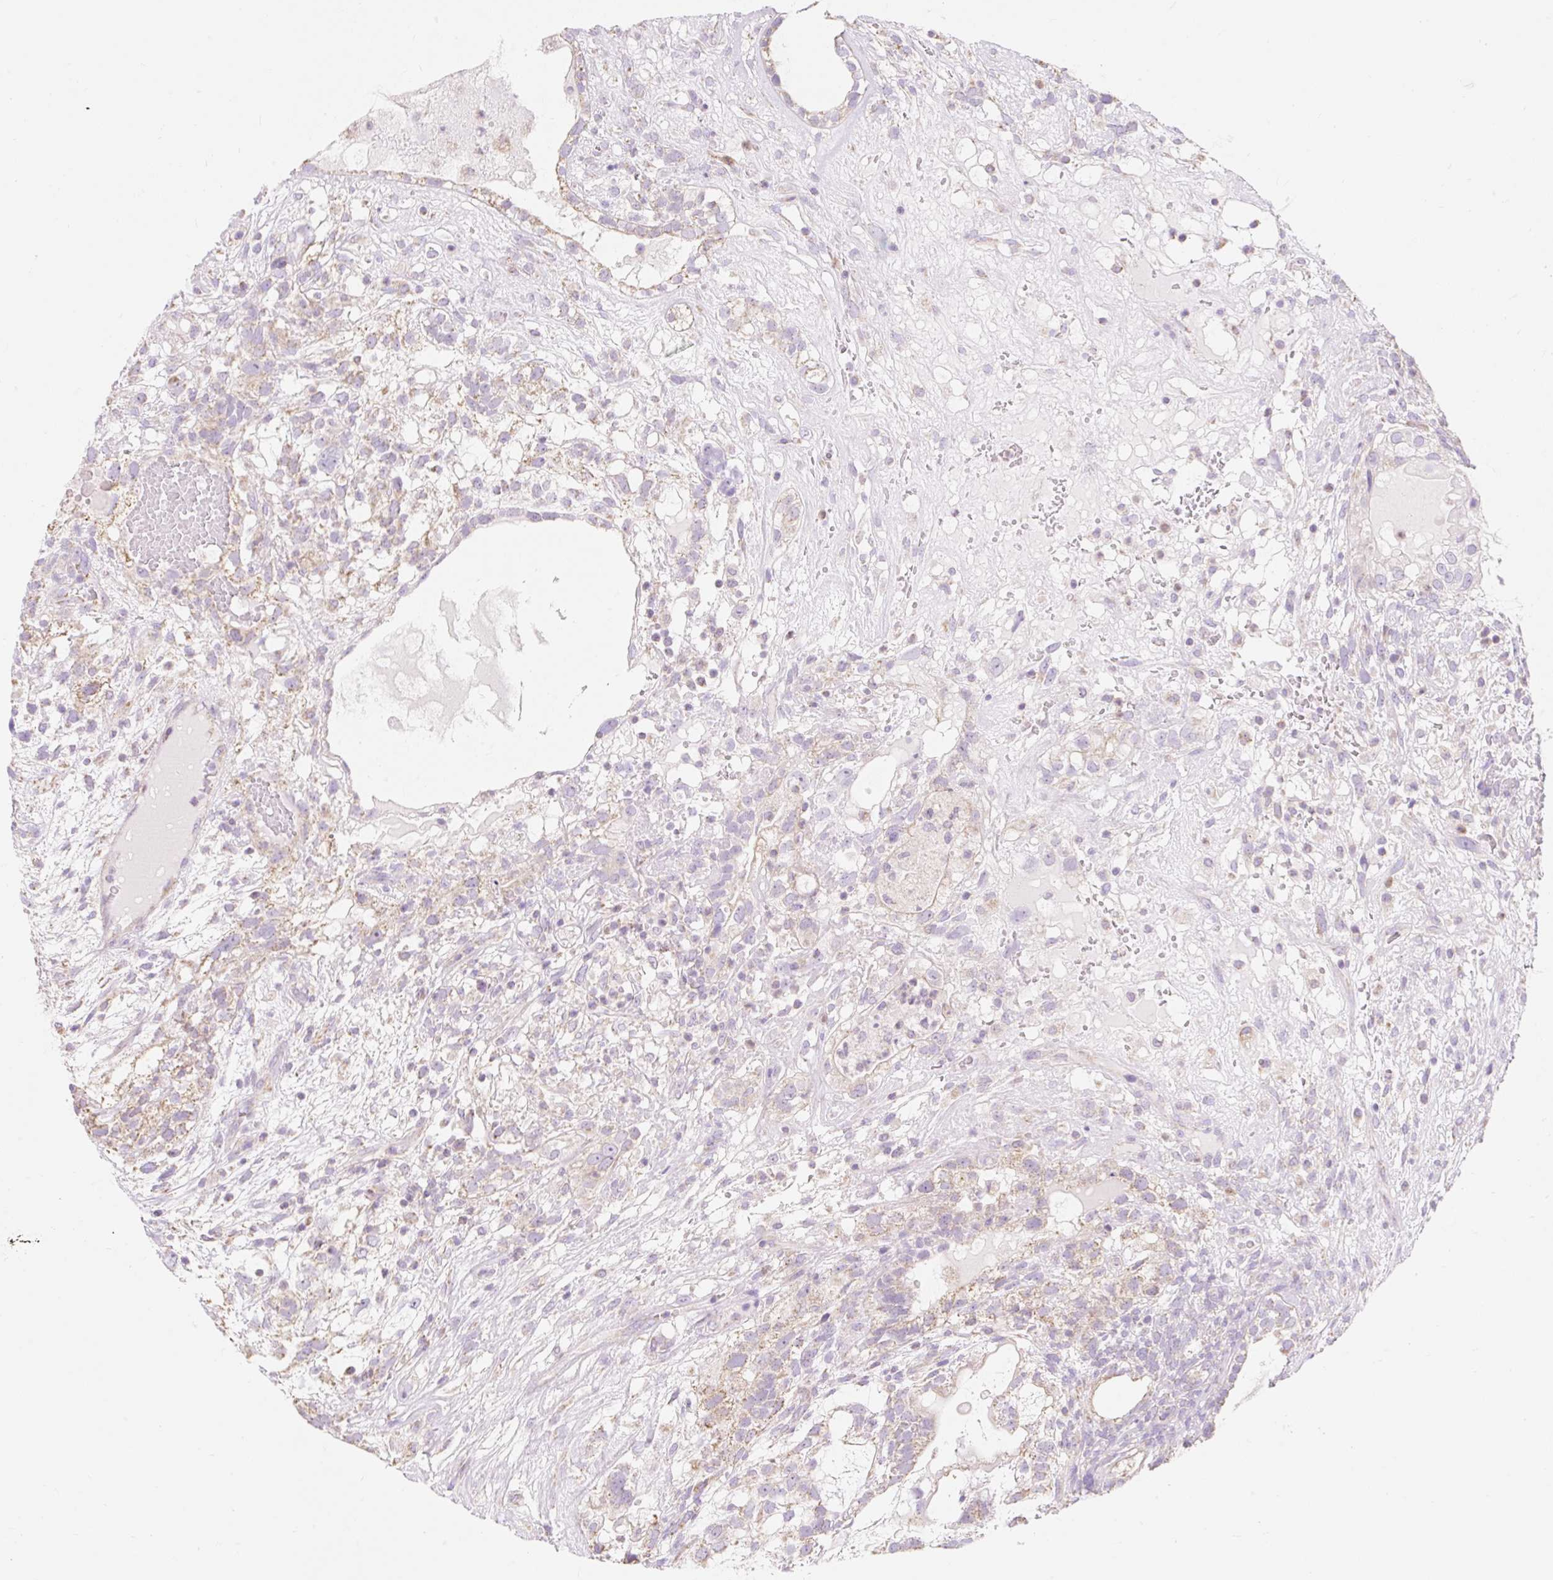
{"staining": {"intensity": "weak", "quantity": "25%-75%", "location": "cytoplasmic/membranous"}, "tissue": "testis cancer", "cell_type": "Tumor cells", "image_type": "cancer", "snomed": [{"axis": "morphology", "description": "Seminoma, NOS"}, {"axis": "morphology", "description": "Carcinoma, Embryonal, NOS"}, {"axis": "topography", "description": "Testis"}], "caption": "A micrograph showing weak cytoplasmic/membranous staining in about 25%-75% of tumor cells in testis cancer, as visualized by brown immunohistochemical staining.", "gene": "DHX35", "patient": {"sex": "male", "age": 41}}